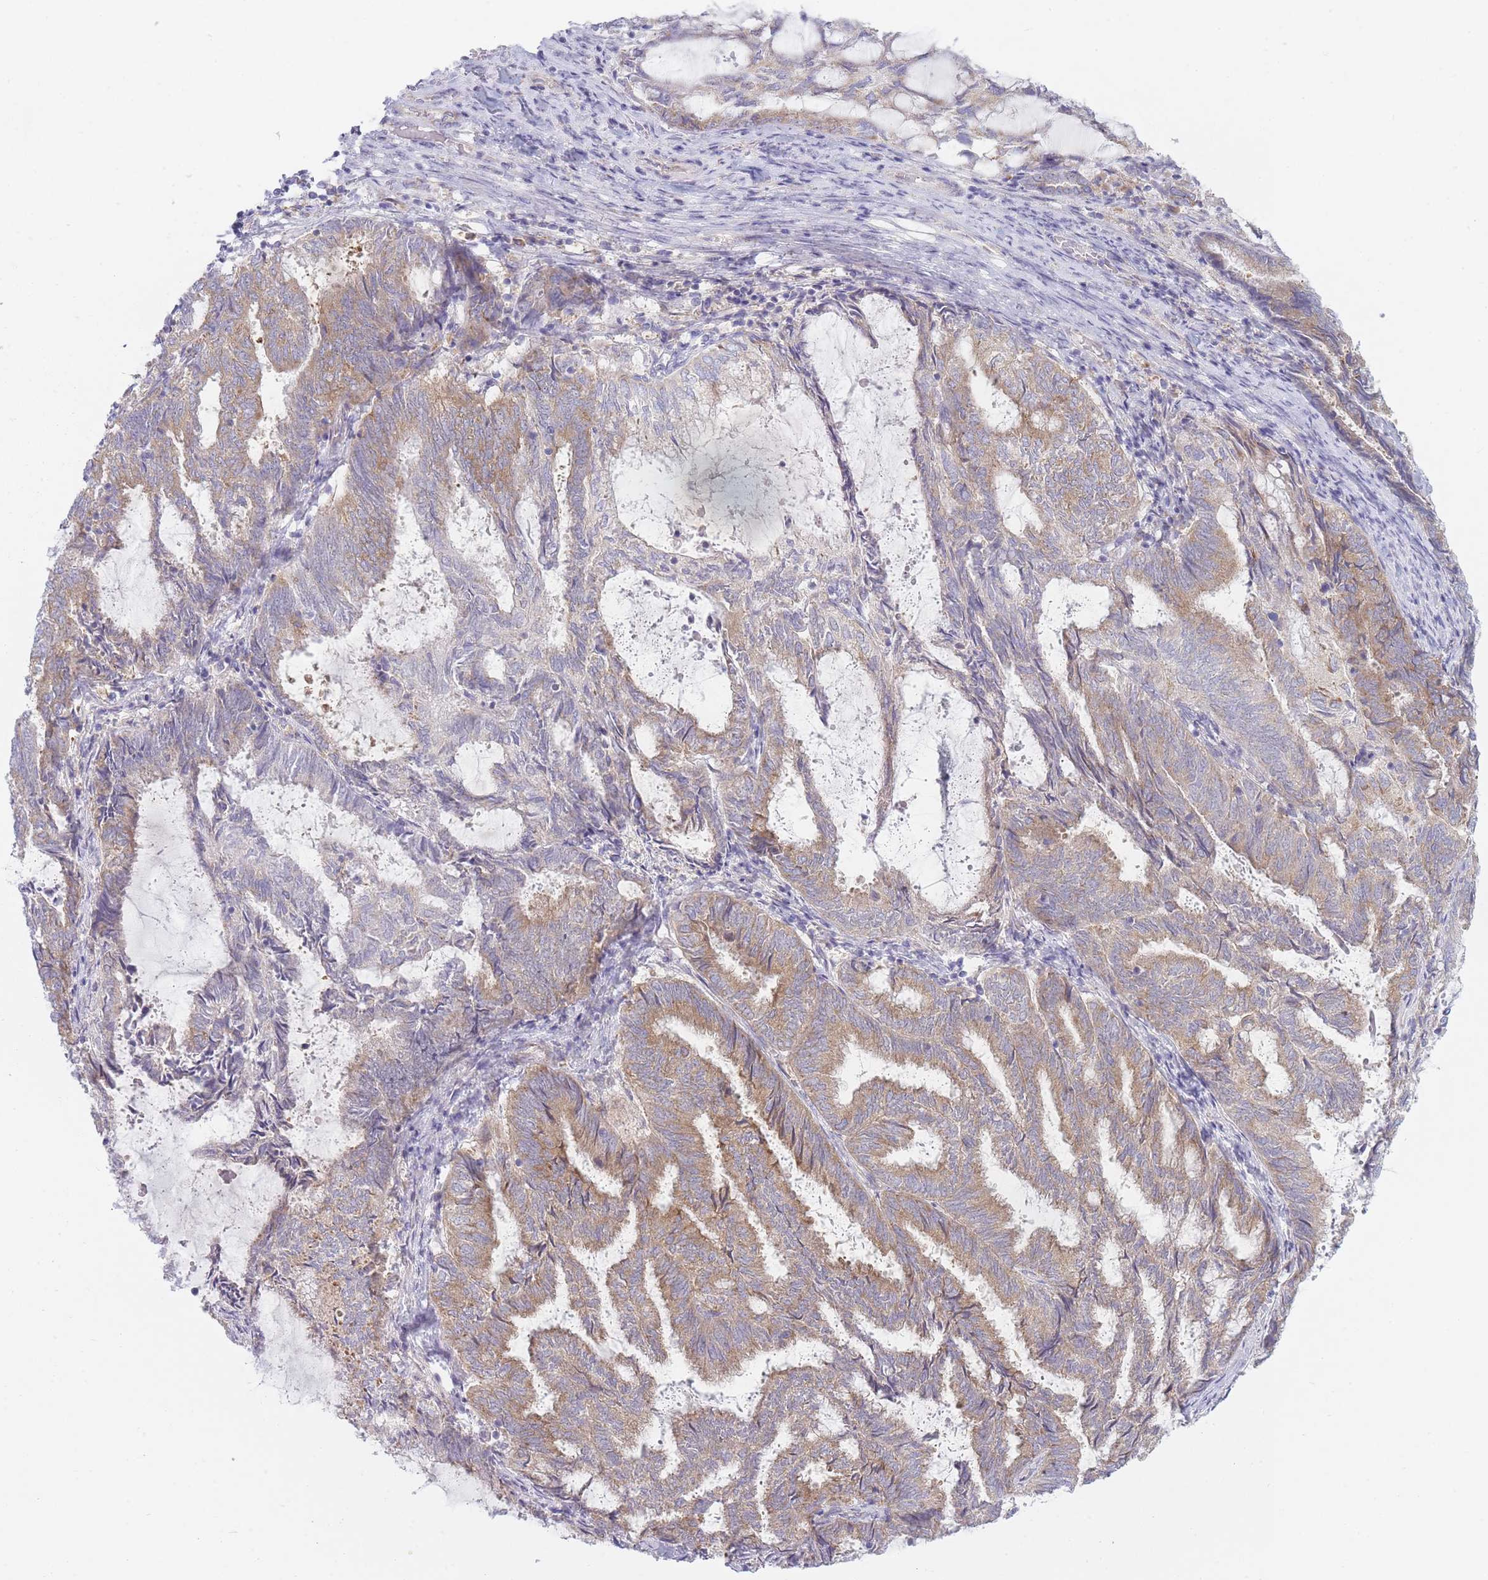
{"staining": {"intensity": "moderate", "quantity": "25%-75%", "location": "cytoplasmic/membranous"}, "tissue": "endometrial cancer", "cell_type": "Tumor cells", "image_type": "cancer", "snomed": [{"axis": "morphology", "description": "Adenocarcinoma, NOS"}, {"axis": "topography", "description": "Endometrium"}], "caption": "IHC (DAB) staining of endometrial cancer reveals moderate cytoplasmic/membranous protein staining in about 25%-75% of tumor cells. The staining is performed using DAB (3,3'-diaminobenzidine) brown chromogen to label protein expression. The nuclei are counter-stained blue using hematoxylin.", "gene": "OR5L2", "patient": {"sex": "female", "age": 80}}